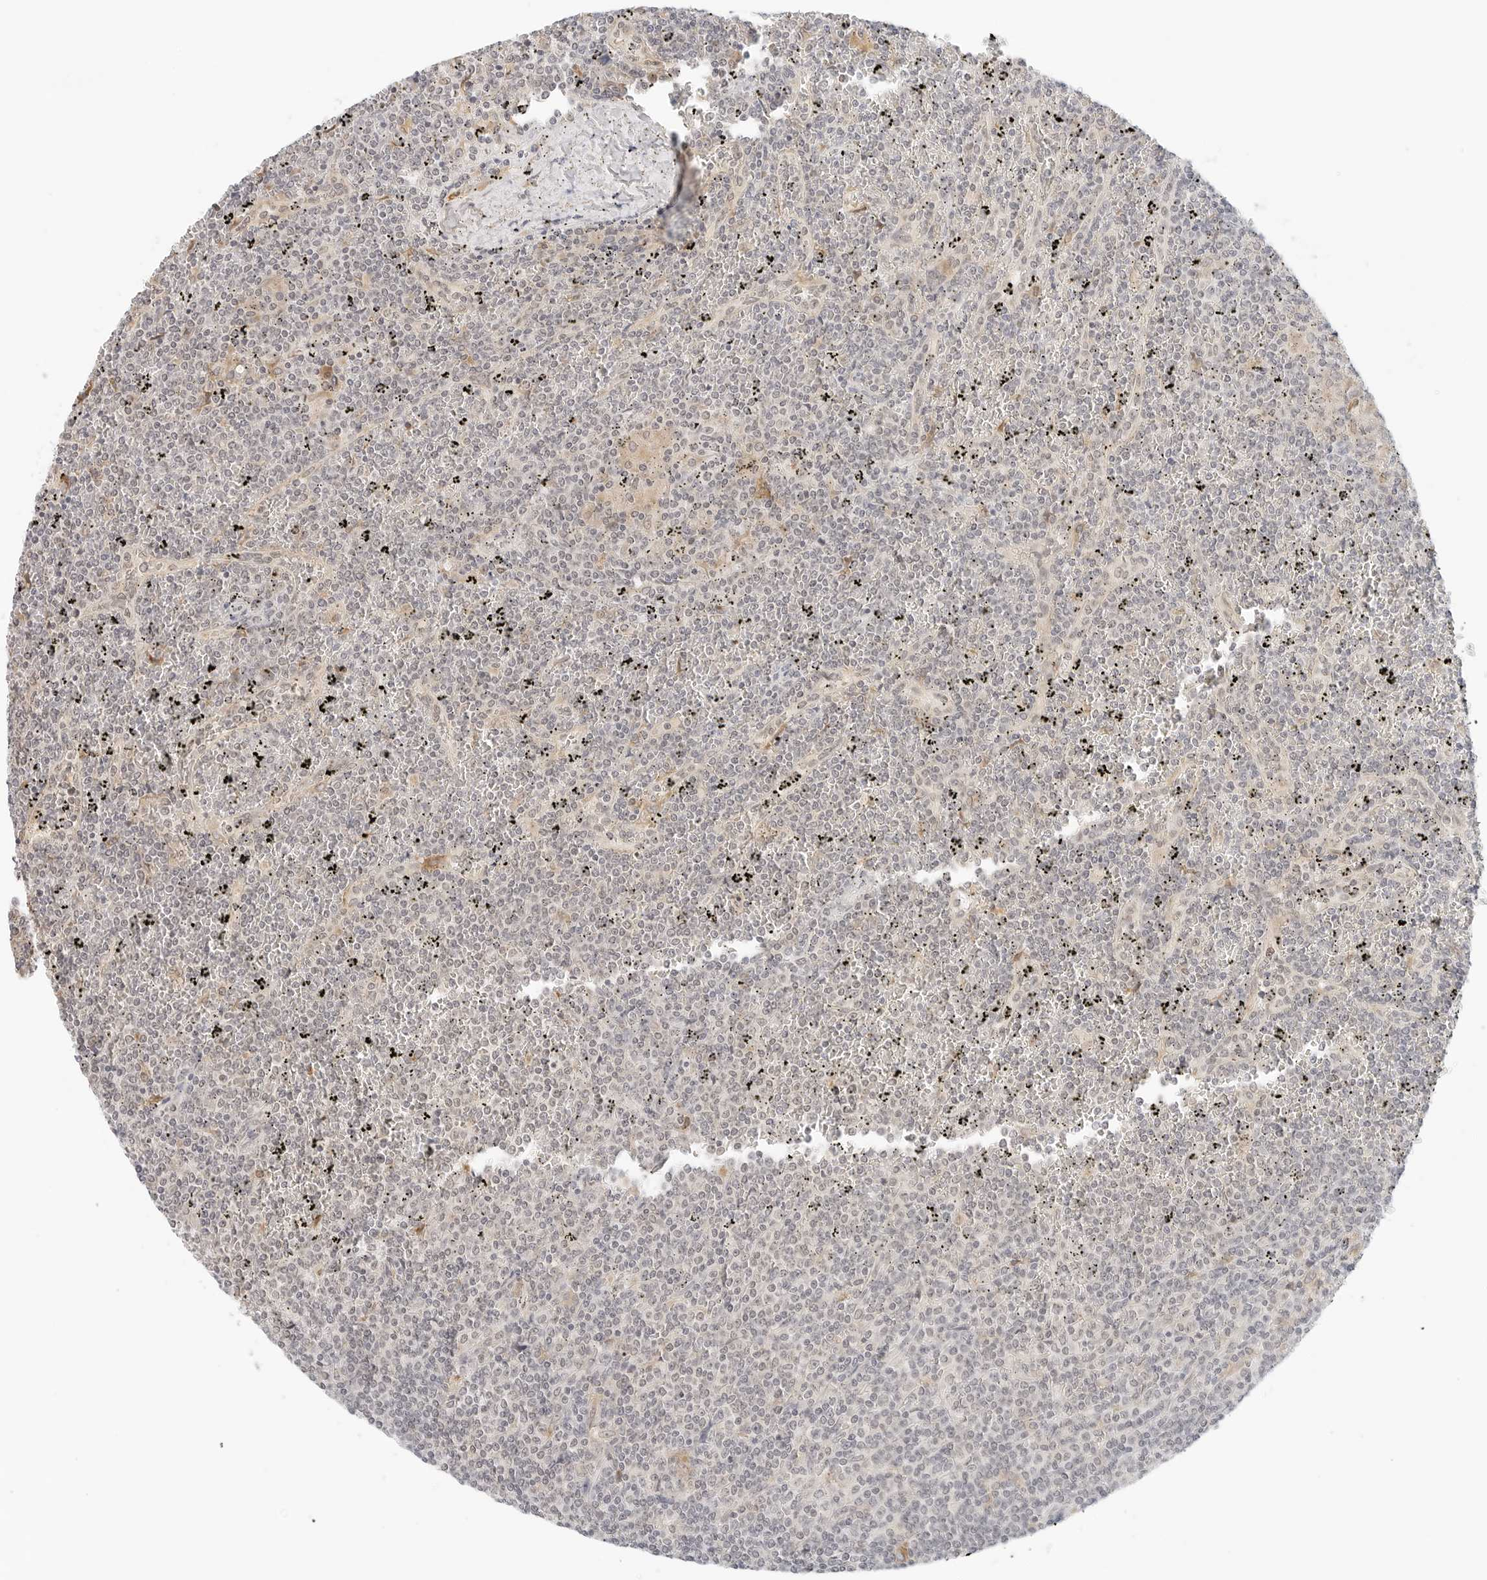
{"staining": {"intensity": "negative", "quantity": "none", "location": "none"}, "tissue": "lymphoma", "cell_type": "Tumor cells", "image_type": "cancer", "snomed": [{"axis": "morphology", "description": "Malignant lymphoma, non-Hodgkin's type, Low grade"}, {"axis": "topography", "description": "Spleen"}], "caption": "Protein analysis of lymphoma reveals no significant positivity in tumor cells. (Immunohistochemistry, brightfield microscopy, high magnification).", "gene": "NEO1", "patient": {"sex": "female", "age": 19}}